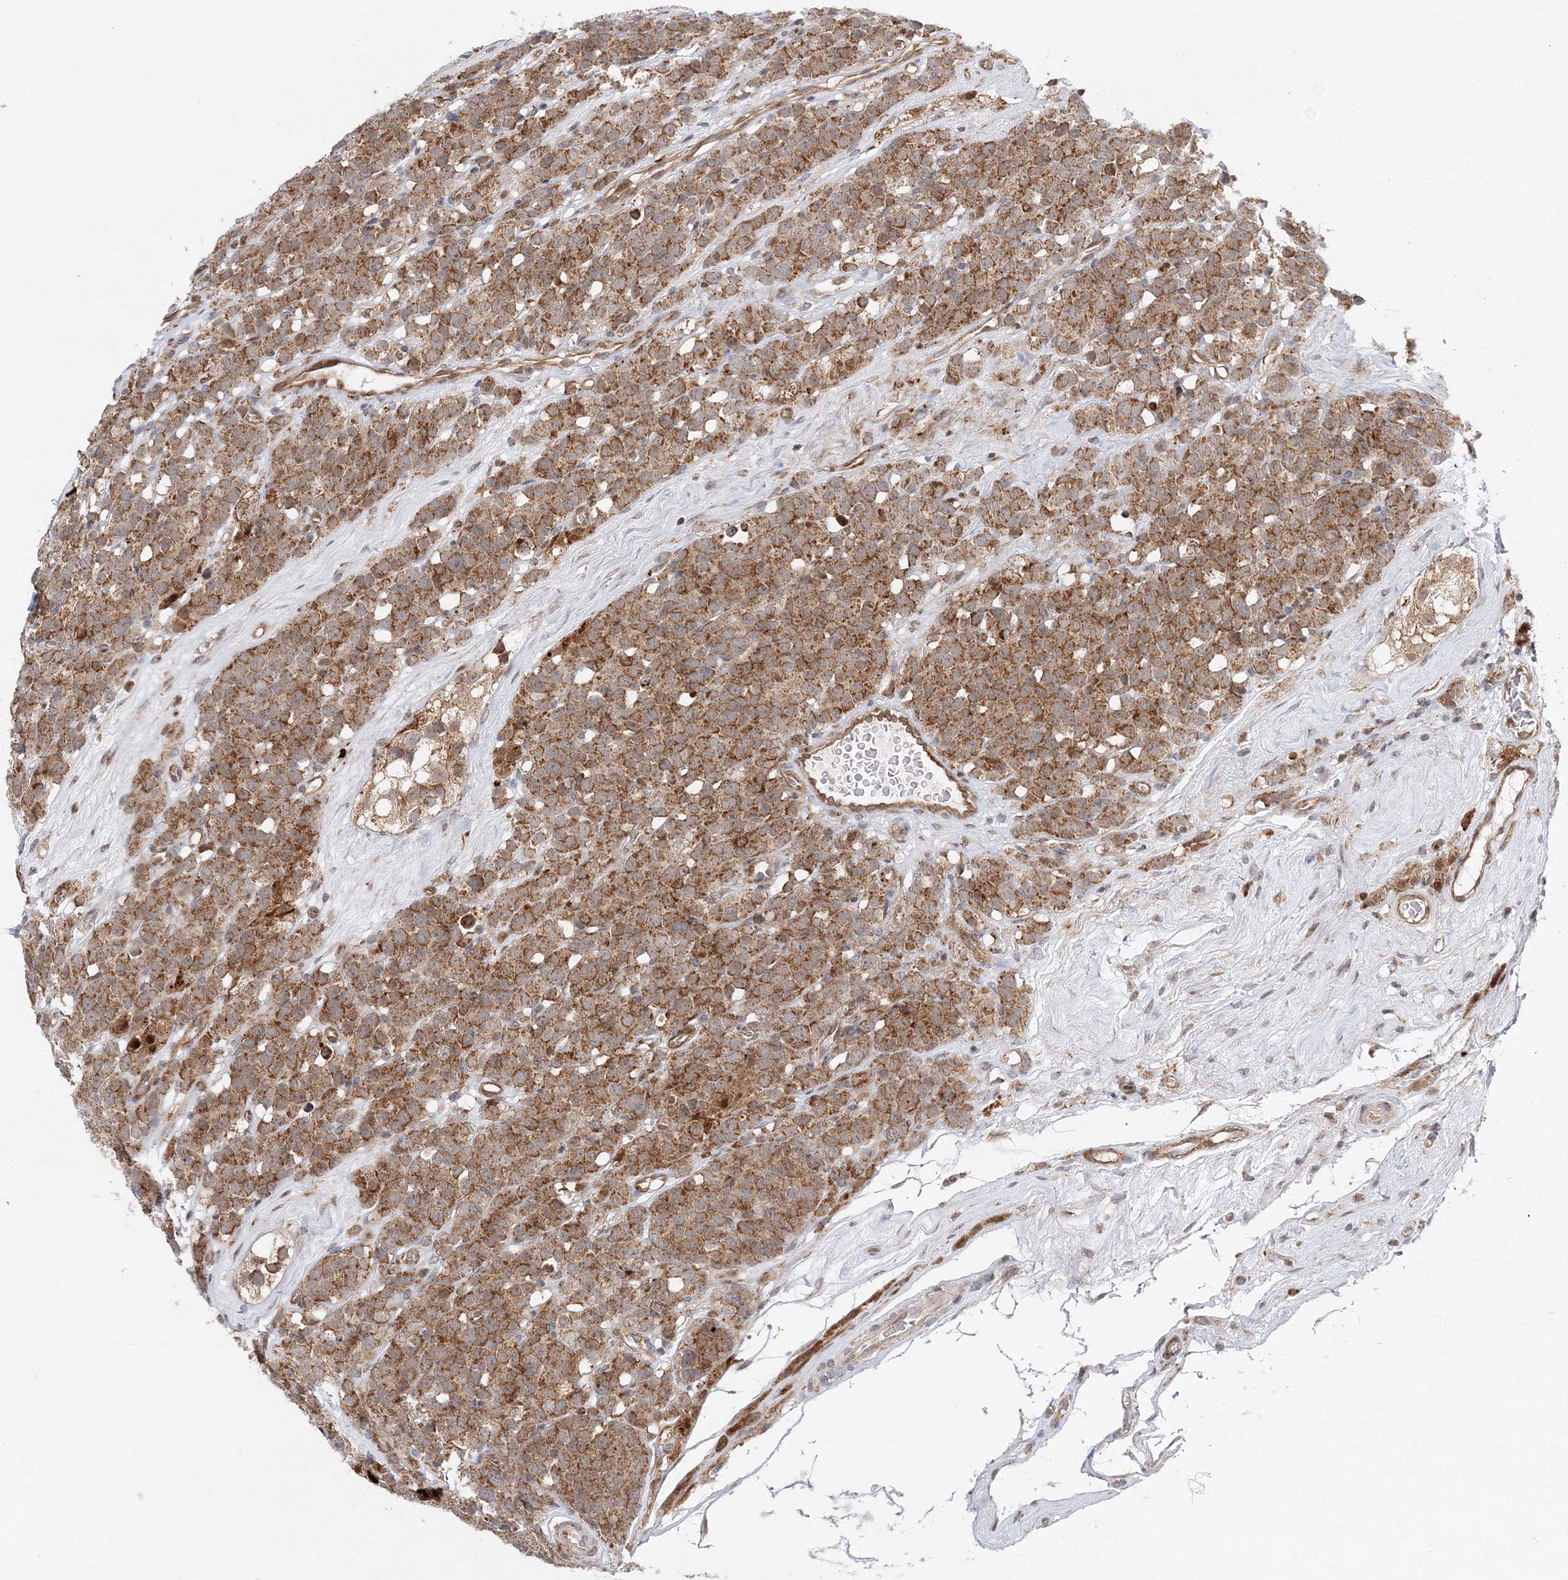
{"staining": {"intensity": "moderate", "quantity": ">75%", "location": "cytoplasmic/membranous"}, "tissue": "testis cancer", "cell_type": "Tumor cells", "image_type": "cancer", "snomed": [{"axis": "morphology", "description": "Seminoma, NOS"}, {"axis": "topography", "description": "Testis"}], "caption": "This is a histology image of immunohistochemistry (IHC) staining of testis seminoma, which shows moderate positivity in the cytoplasmic/membranous of tumor cells.", "gene": "RAB11FIP2", "patient": {"sex": "male", "age": 71}}